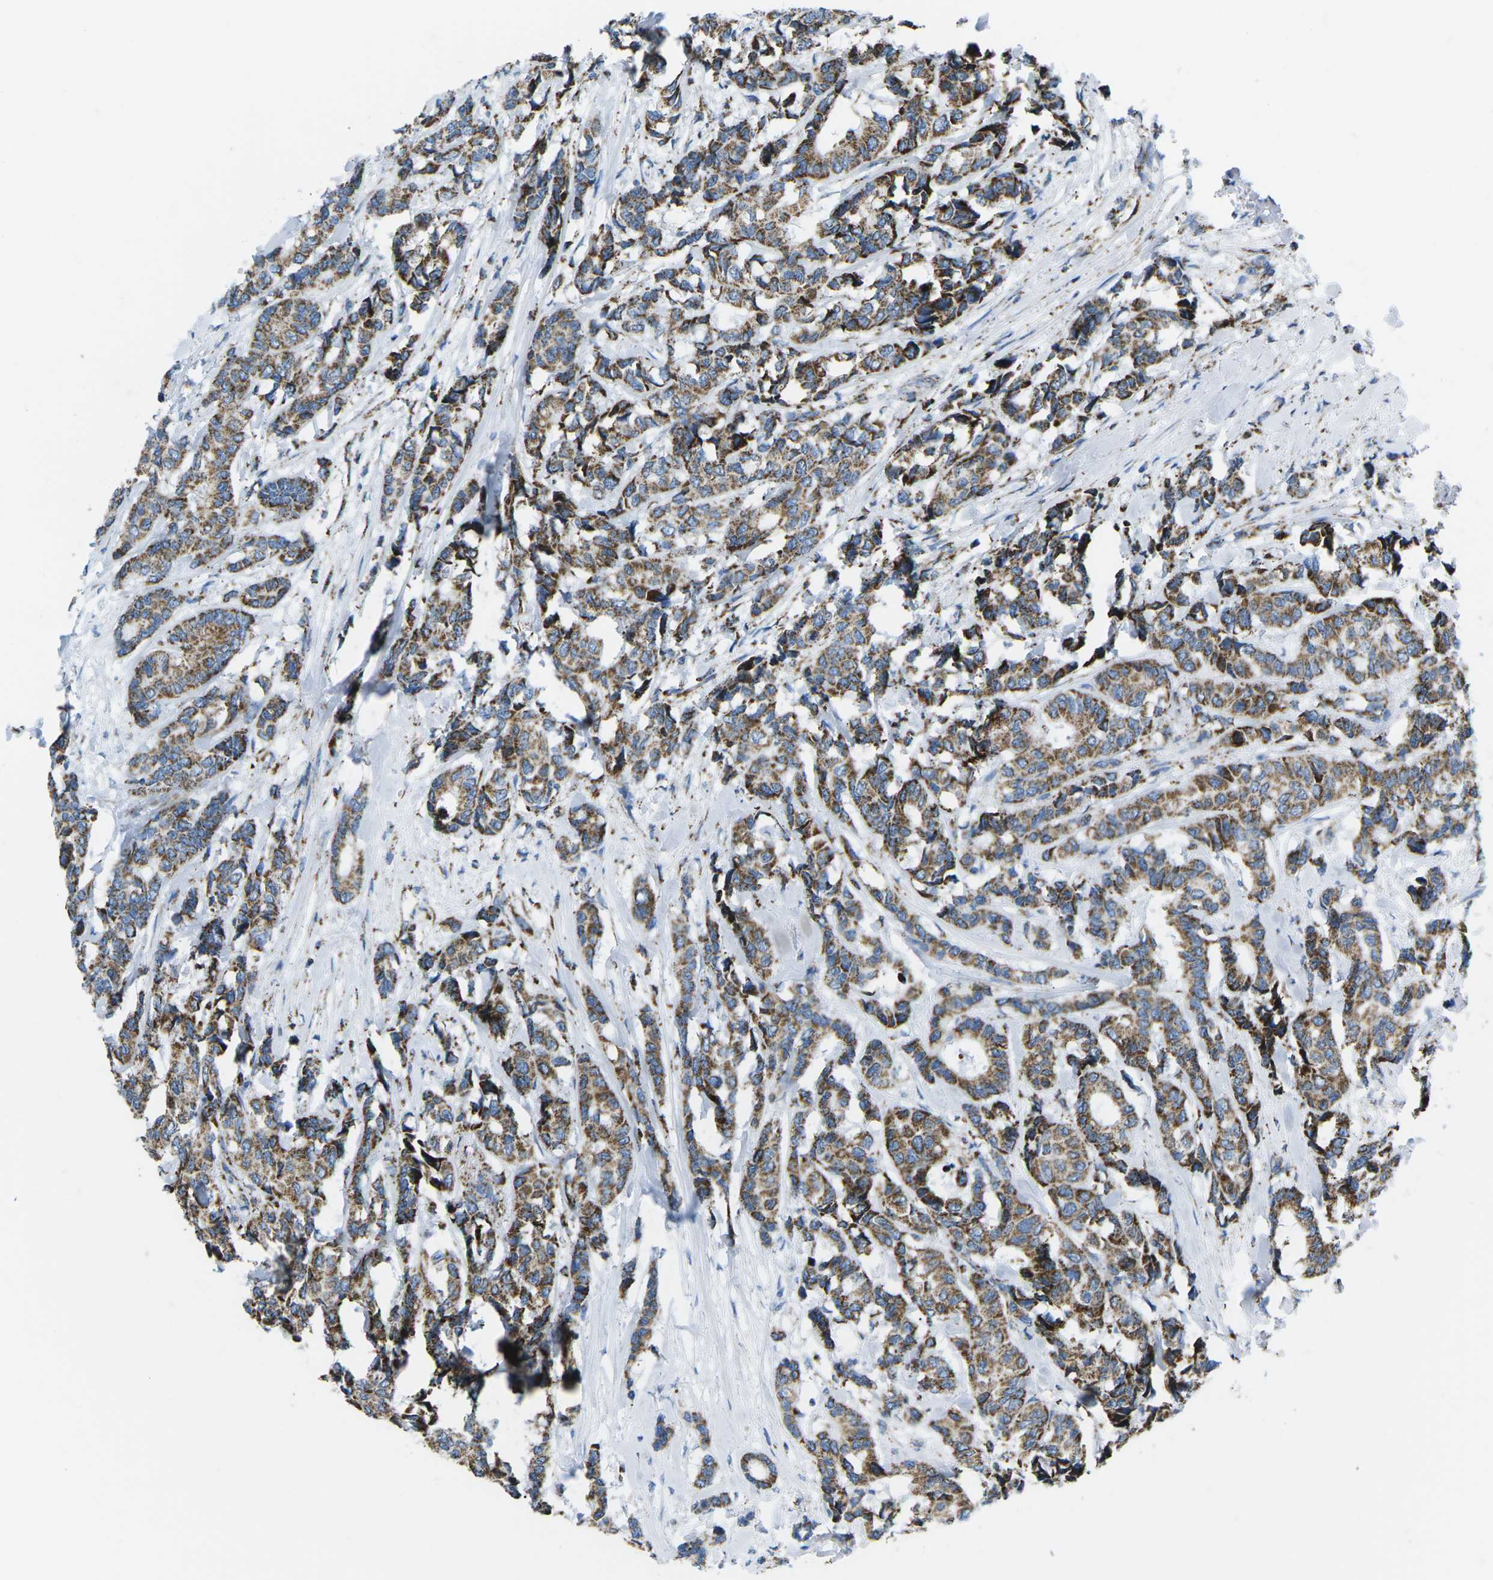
{"staining": {"intensity": "strong", "quantity": ">75%", "location": "cytoplasmic/membranous"}, "tissue": "breast cancer", "cell_type": "Tumor cells", "image_type": "cancer", "snomed": [{"axis": "morphology", "description": "Duct carcinoma"}, {"axis": "topography", "description": "Breast"}], "caption": "This is a micrograph of immunohistochemistry staining of breast cancer (invasive ductal carcinoma), which shows strong expression in the cytoplasmic/membranous of tumor cells.", "gene": "COX6C", "patient": {"sex": "female", "age": 87}}